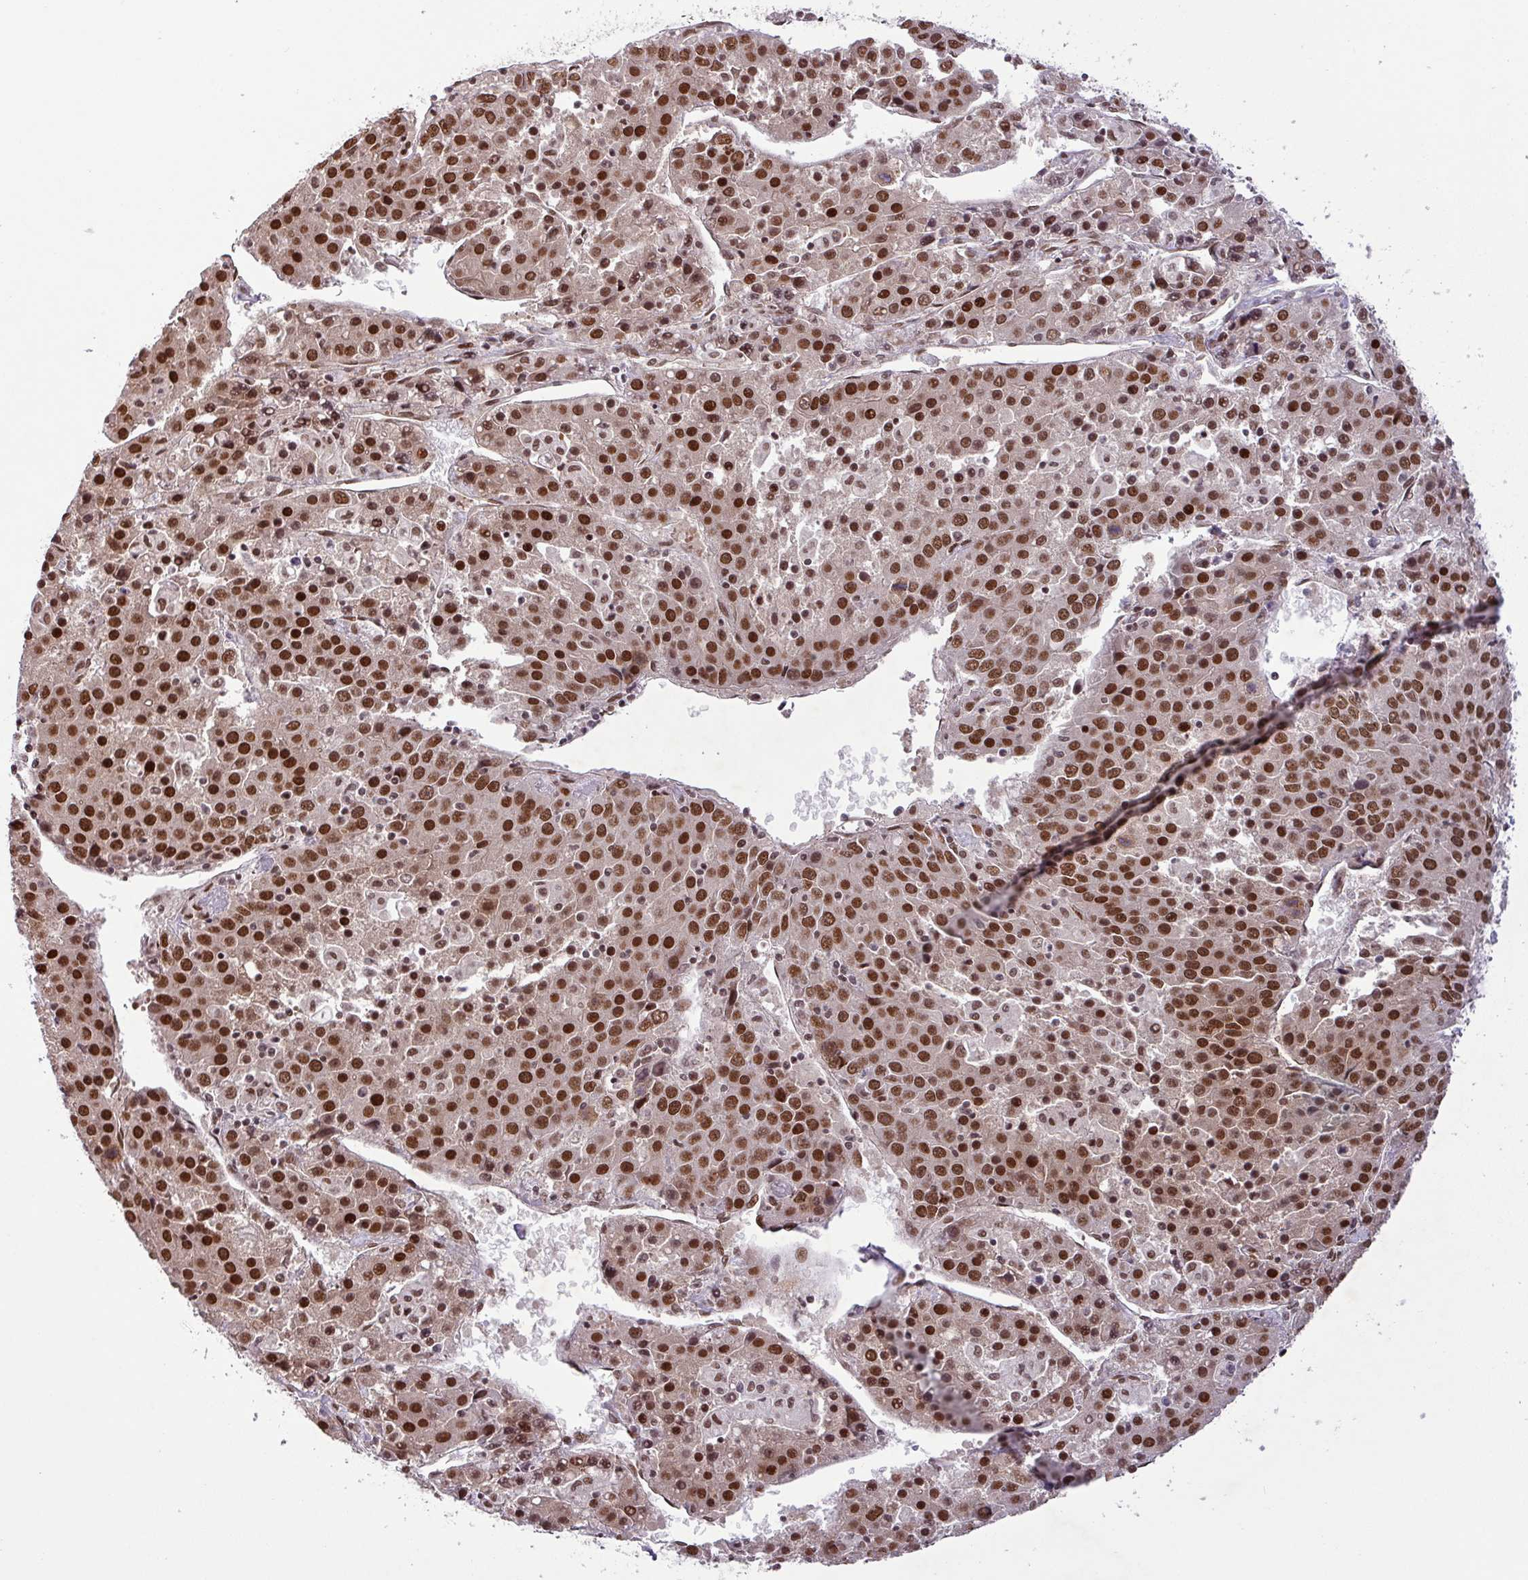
{"staining": {"intensity": "strong", "quantity": ">75%", "location": "nuclear"}, "tissue": "liver cancer", "cell_type": "Tumor cells", "image_type": "cancer", "snomed": [{"axis": "morphology", "description": "Carcinoma, Hepatocellular, NOS"}, {"axis": "topography", "description": "Liver"}], "caption": "This is a histology image of immunohistochemistry staining of hepatocellular carcinoma (liver), which shows strong expression in the nuclear of tumor cells.", "gene": "SRSF2", "patient": {"sex": "female", "age": 53}}